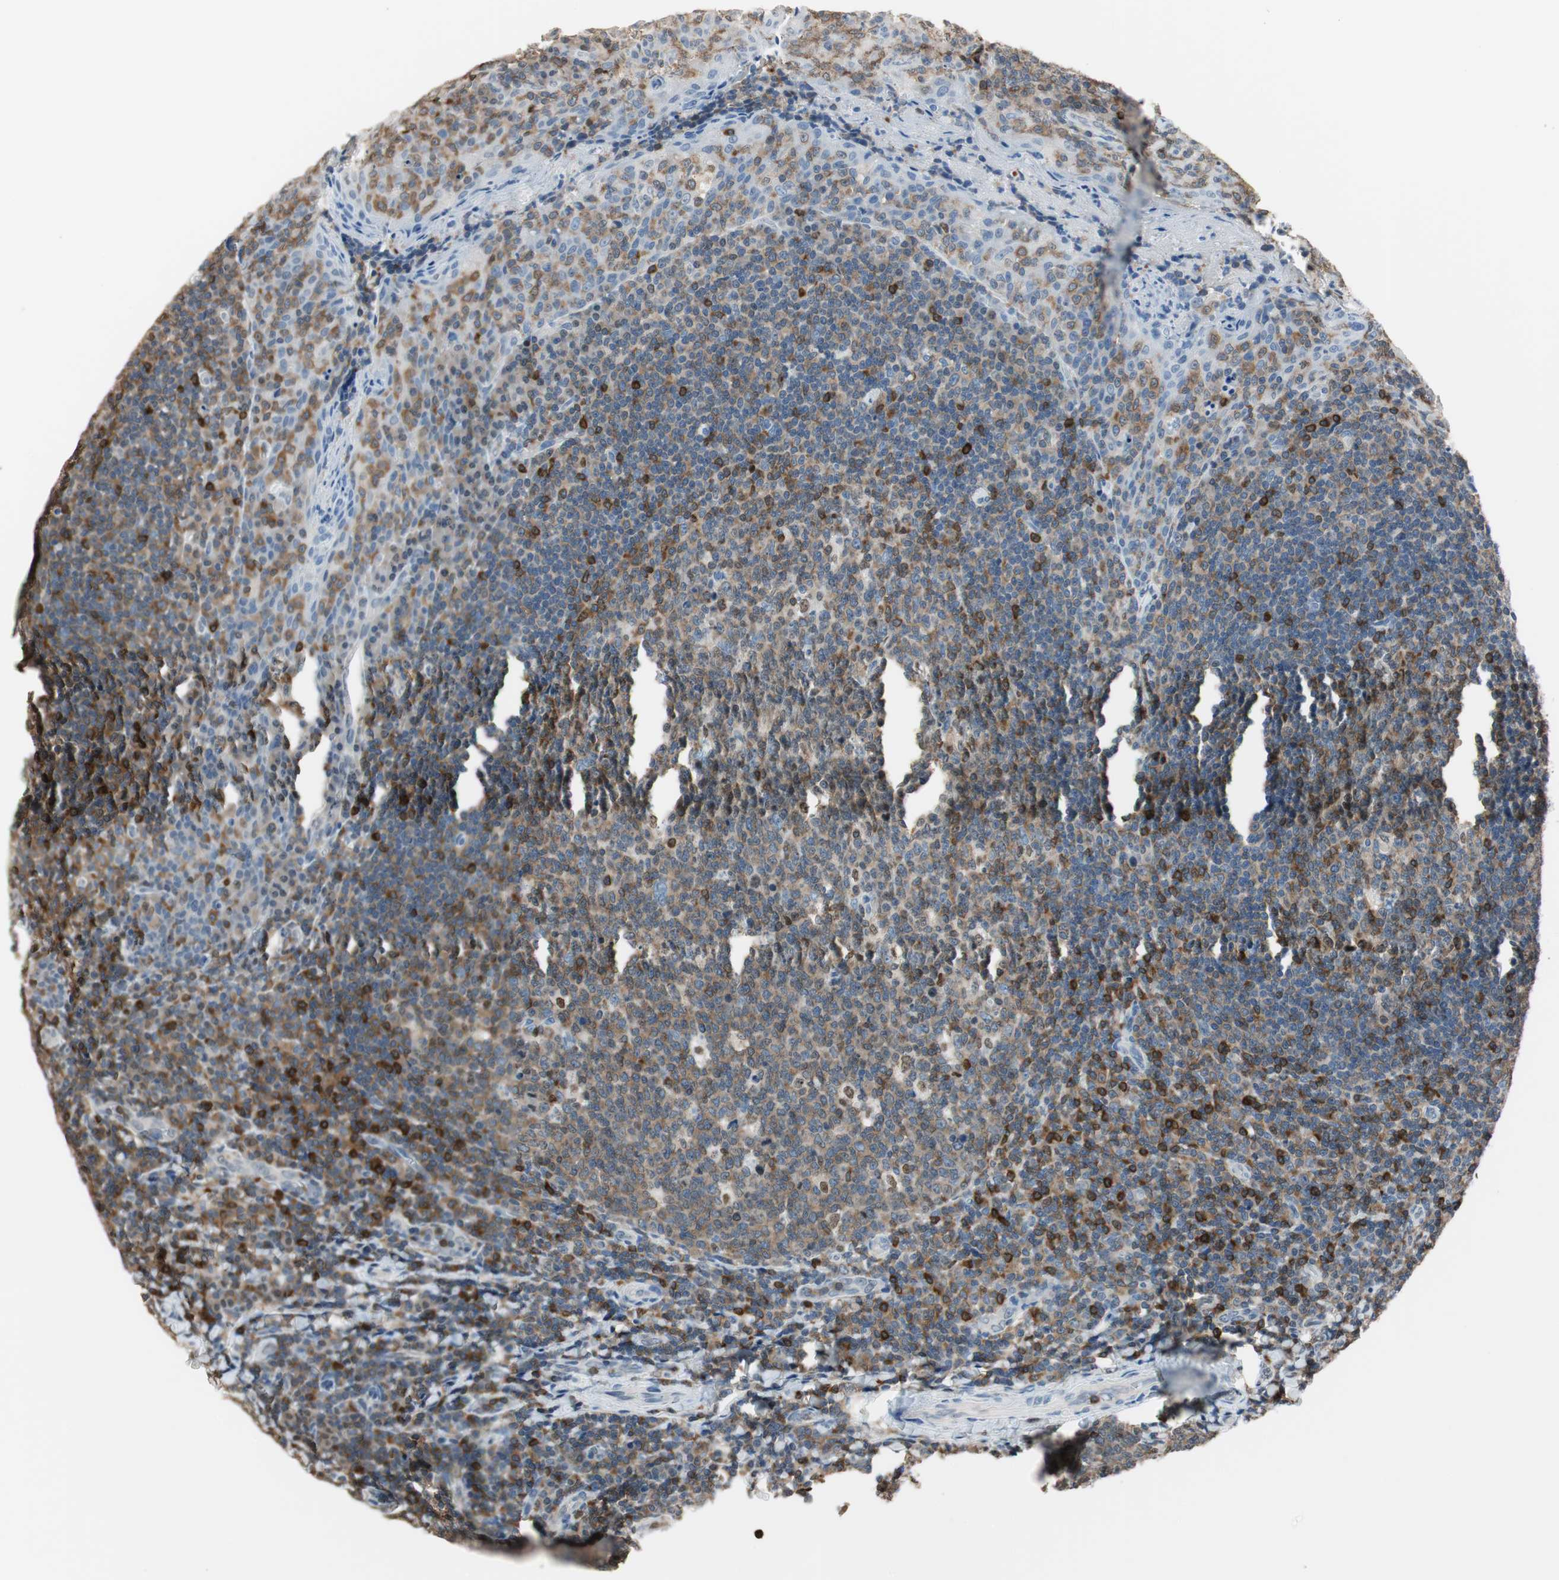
{"staining": {"intensity": "moderate", "quantity": ">75%", "location": "cytoplasmic/membranous"}, "tissue": "tonsil", "cell_type": "Germinal center cells", "image_type": "normal", "snomed": [{"axis": "morphology", "description": "Normal tissue, NOS"}, {"axis": "topography", "description": "Tonsil"}], "caption": "A photomicrograph of tonsil stained for a protein shows moderate cytoplasmic/membranous brown staining in germinal center cells.", "gene": "NFATC2", "patient": {"sex": "male", "age": 20}}